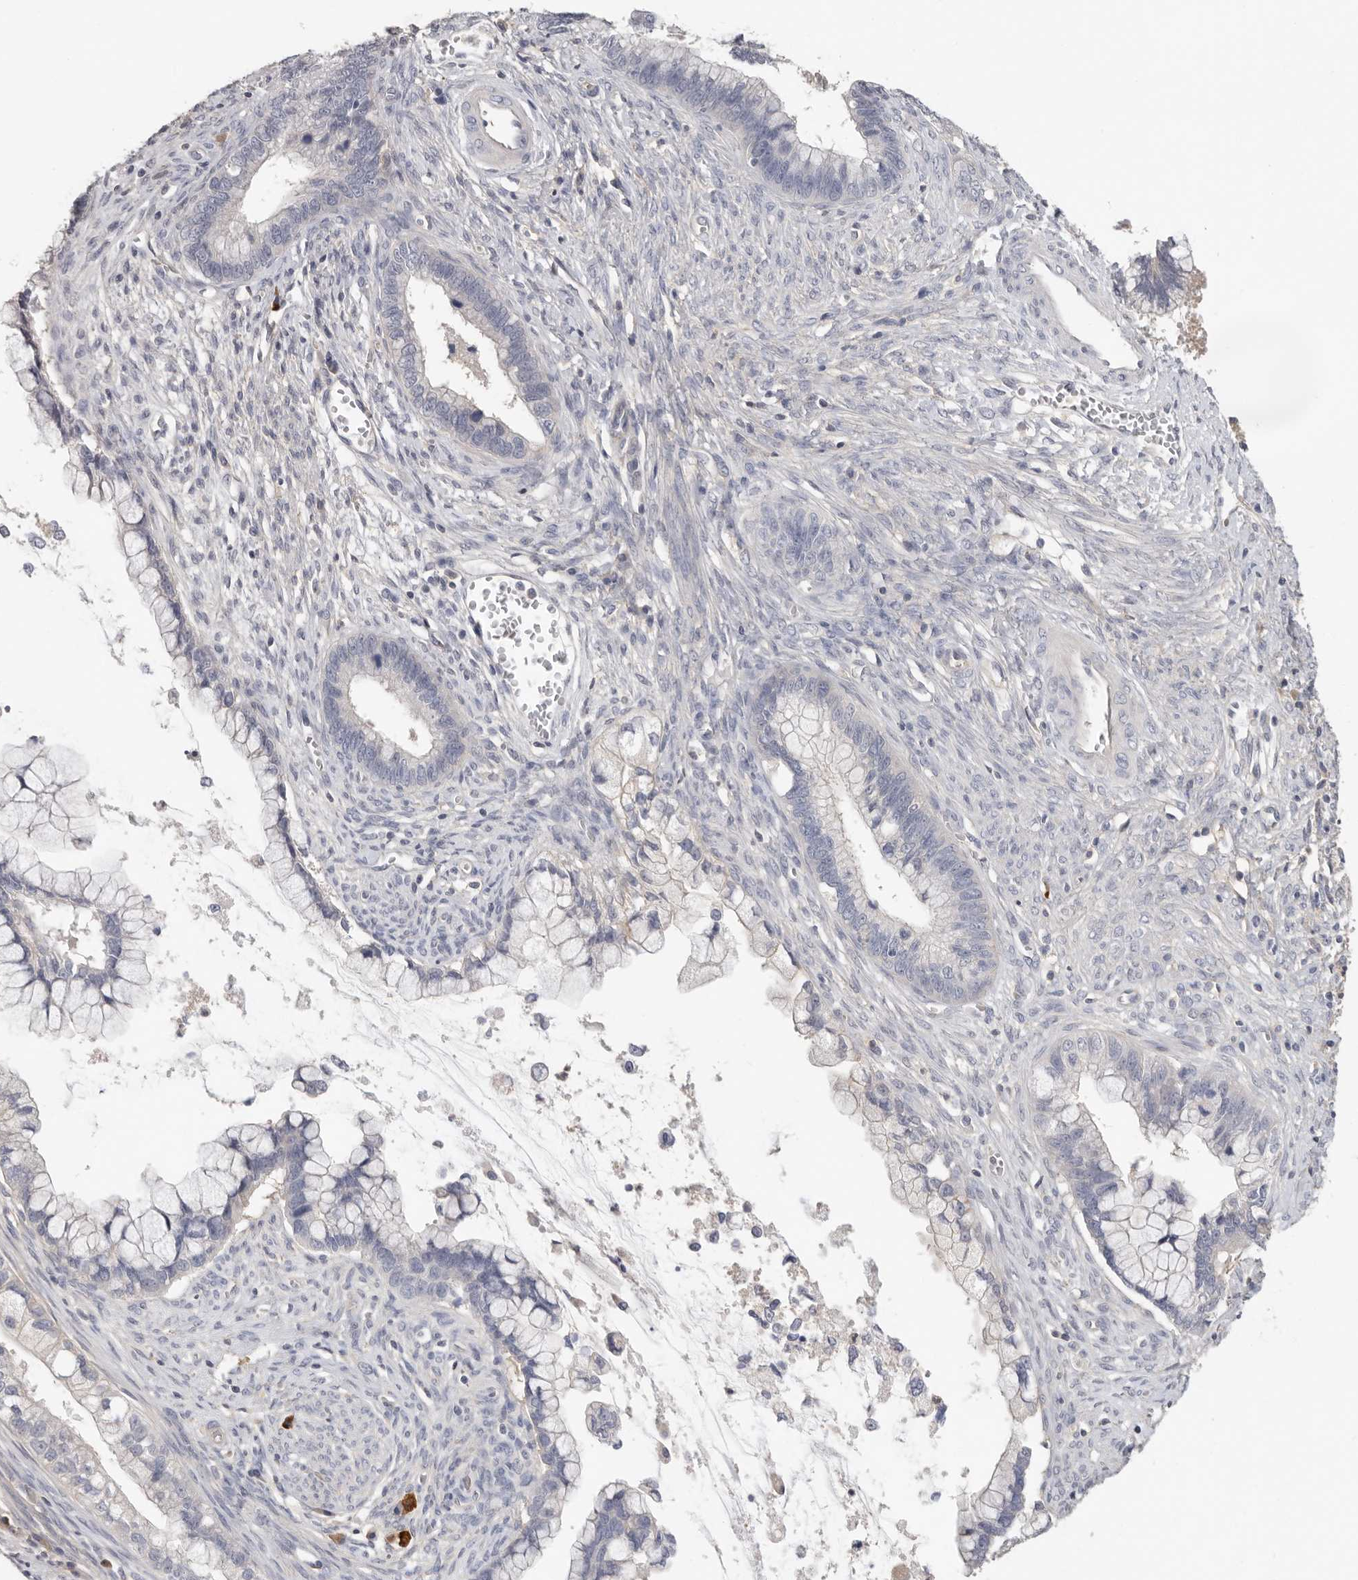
{"staining": {"intensity": "negative", "quantity": "none", "location": "none"}, "tissue": "cervical cancer", "cell_type": "Tumor cells", "image_type": "cancer", "snomed": [{"axis": "morphology", "description": "Adenocarcinoma, NOS"}, {"axis": "topography", "description": "Cervix"}], "caption": "The immunohistochemistry micrograph has no significant expression in tumor cells of cervical cancer (adenocarcinoma) tissue.", "gene": "WDTC1", "patient": {"sex": "female", "age": 44}}